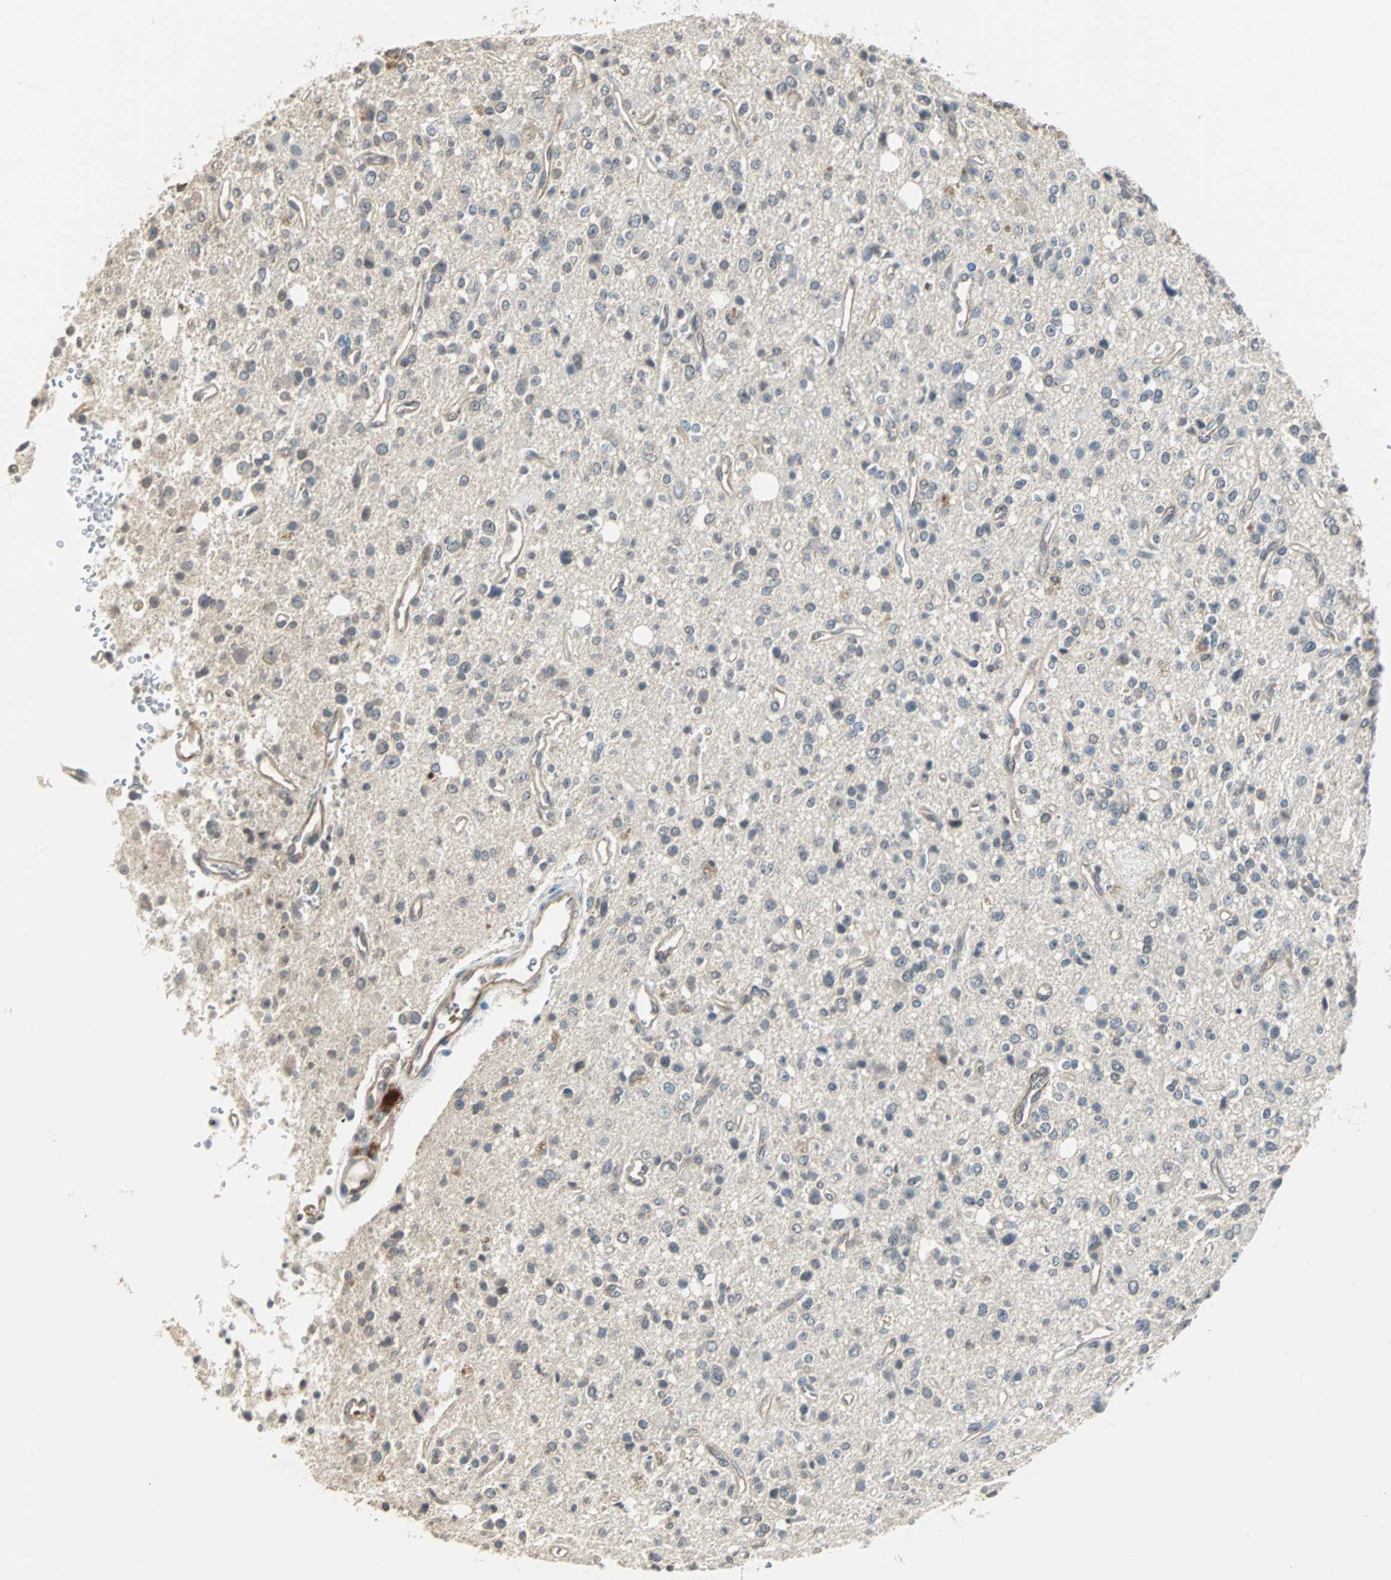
{"staining": {"intensity": "weak", "quantity": "25%-75%", "location": "cytoplasmic/membranous"}, "tissue": "glioma", "cell_type": "Tumor cells", "image_type": "cancer", "snomed": [{"axis": "morphology", "description": "Glioma, malignant, High grade"}, {"axis": "topography", "description": "Brain"}], "caption": "A brown stain labels weak cytoplasmic/membranous positivity of a protein in high-grade glioma (malignant) tumor cells.", "gene": "CMC2", "patient": {"sex": "male", "age": 47}}